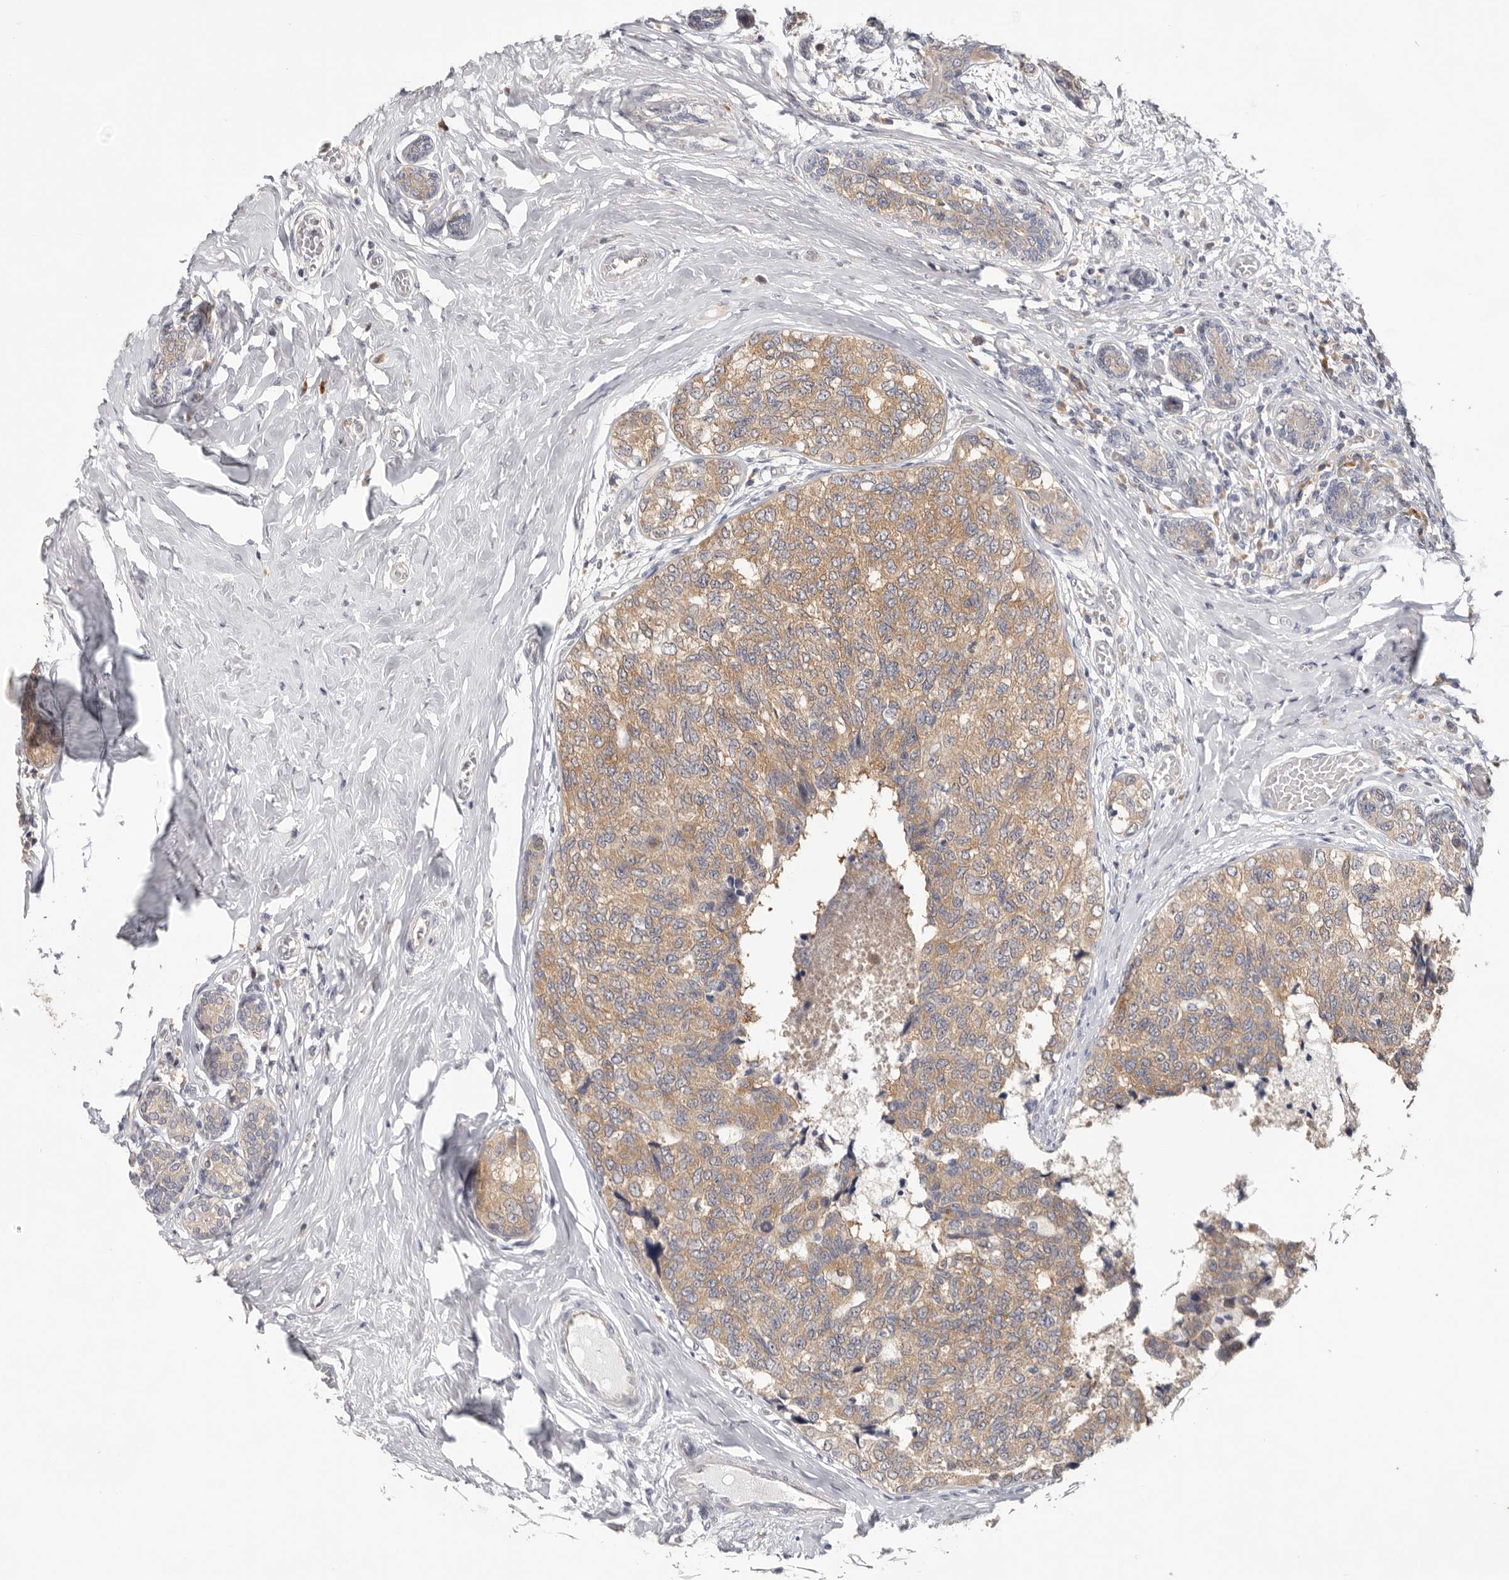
{"staining": {"intensity": "weak", "quantity": ">75%", "location": "cytoplasmic/membranous"}, "tissue": "breast cancer", "cell_type": "Tumor cells", "image_type": "cancer", "snomed": [{"axis": "morphology", "description": "Normal tissue, NOS"}, {"axis": "morphology", "description": "Duct carcinoma"}, {"axis": "topography", "description": "Breast"}], "caption": "Immunohistochemistry histopathology image of human breast invasive ductal carcinoma stained for a protein (brown), which shows low levels of weak cytoplasmic/membranous expression in about >75% of tumor cells.", "gene": "WDR77", "patient": {"sex": "female", "age": 43}}